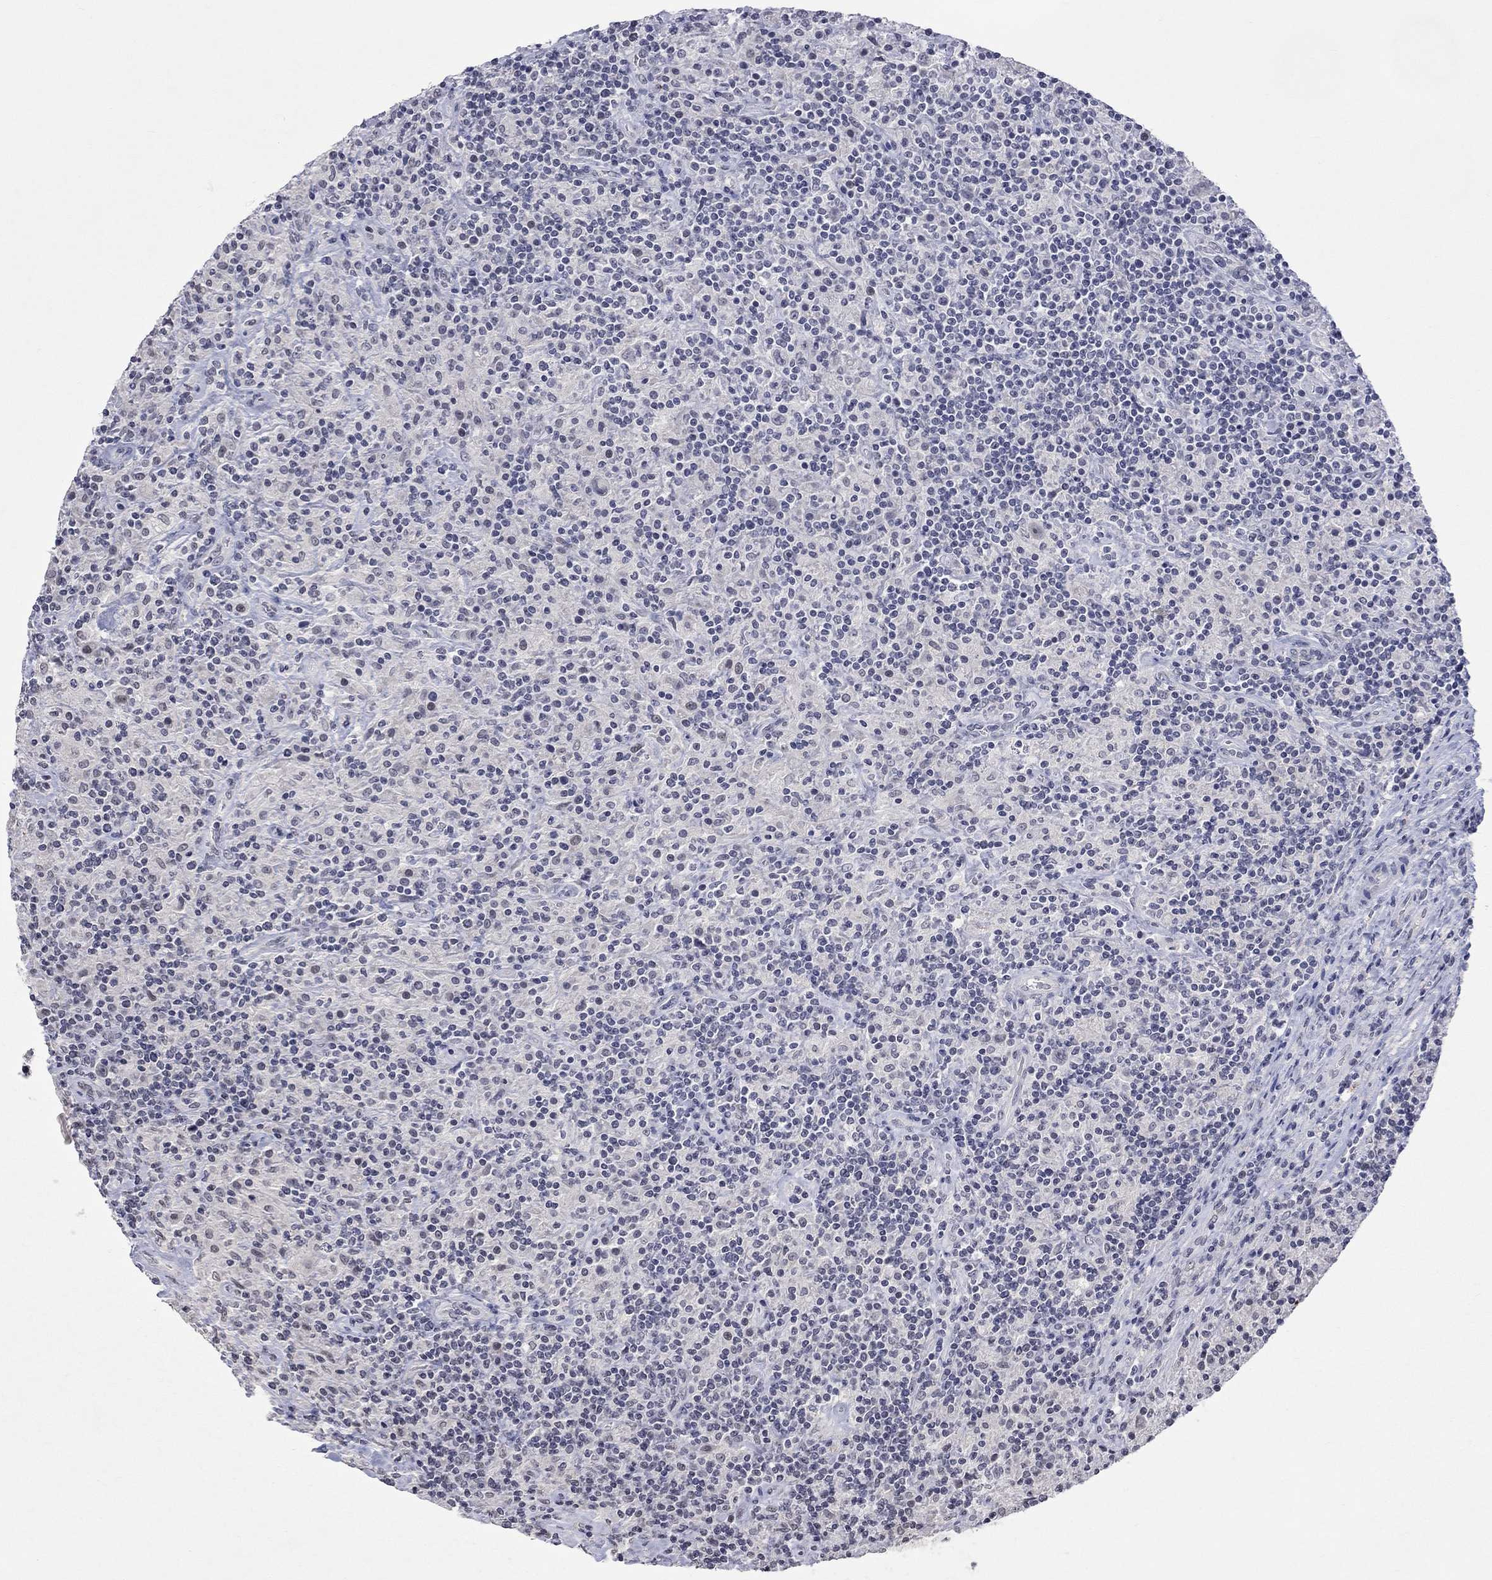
{"staining": {"intensity": "negative", "quantity": "none", "location": "none"}, "tissue": "lymphoma", "cell_type": "Tumor cells", "image_type": "cancer", "snomed": [{"axis": "morphology", "description": "Hodgkin's disease, NOS"}, {"axis": "topography", "description": "Lymph node"}], "caption": "A histopathology image of human lymphoma is negative for staining in tumor cells.", "gene": "TMEM143", "patient": {"sex": "male", "age": 70}}